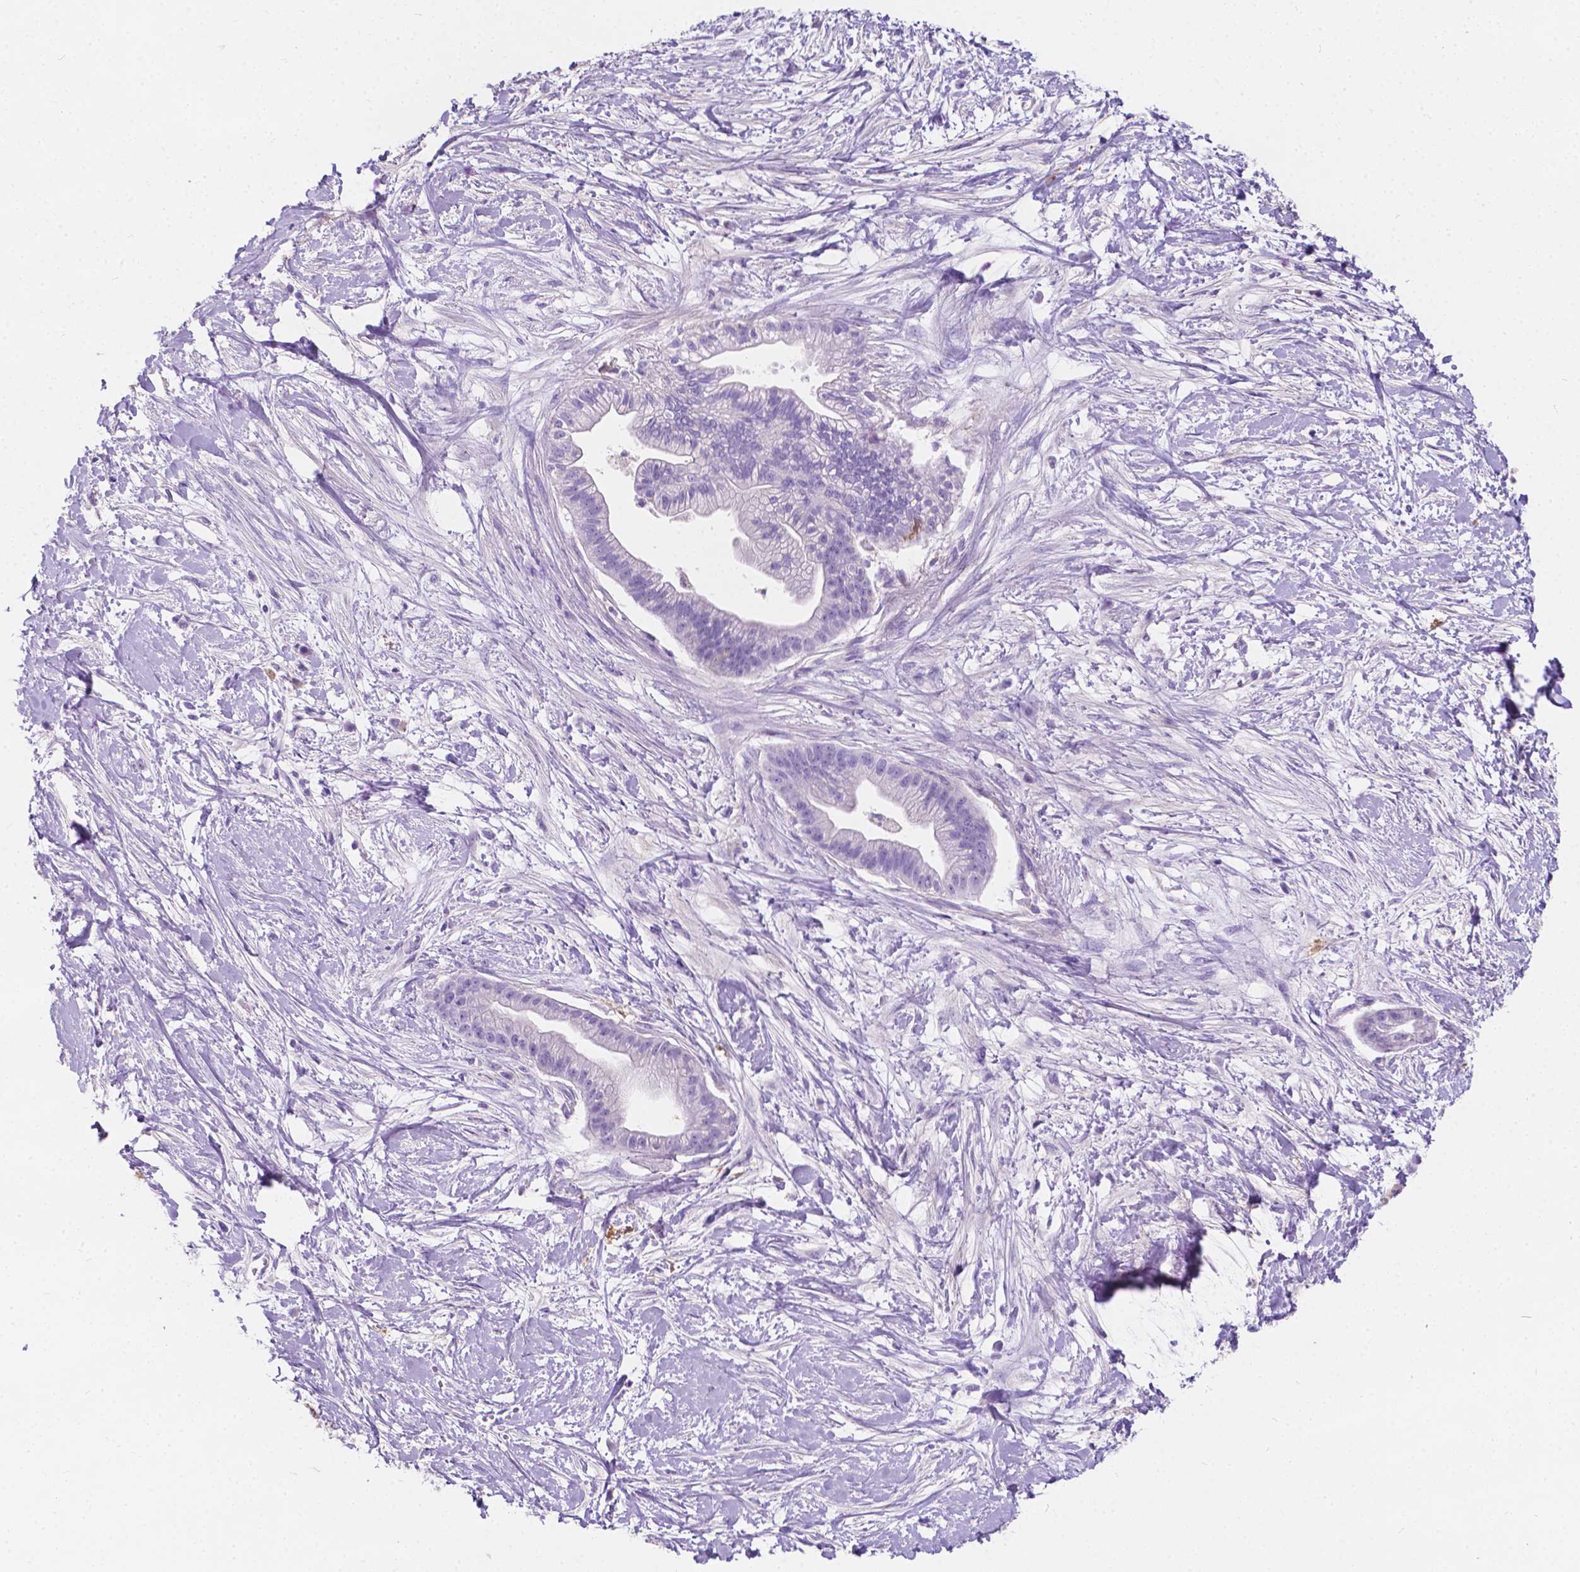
{"staining": {"intensity": "negative", "quantity": "none", "location": "none"}, "tissue": "pancreatic cancer", "cell_type": "Tumor cells", "image_type": "cancer", "snomed": [{"axis": "morphology", "description": "Normal tissue, NOS"}, {"axis": "morphology", "description": "Adenocarcinoma, NOS"}, {"axis": "topography", "description": "Lymph node"}, {"axis": "topography", "description": "Pancreas"}], "caption": "Immunohistochemistry micrograph of neoplastic tissue: pancreatic adenocarcinoma stained with DAB shows no significant protein staining in tumor cells. (DAB (3,3'-diaminobenzidine) immunohistochemistry (IHC) visualized using brightfield microscopy, high magnification).", "gene": "GNAO1", "patient": {"sex": "female", "age": 58}}